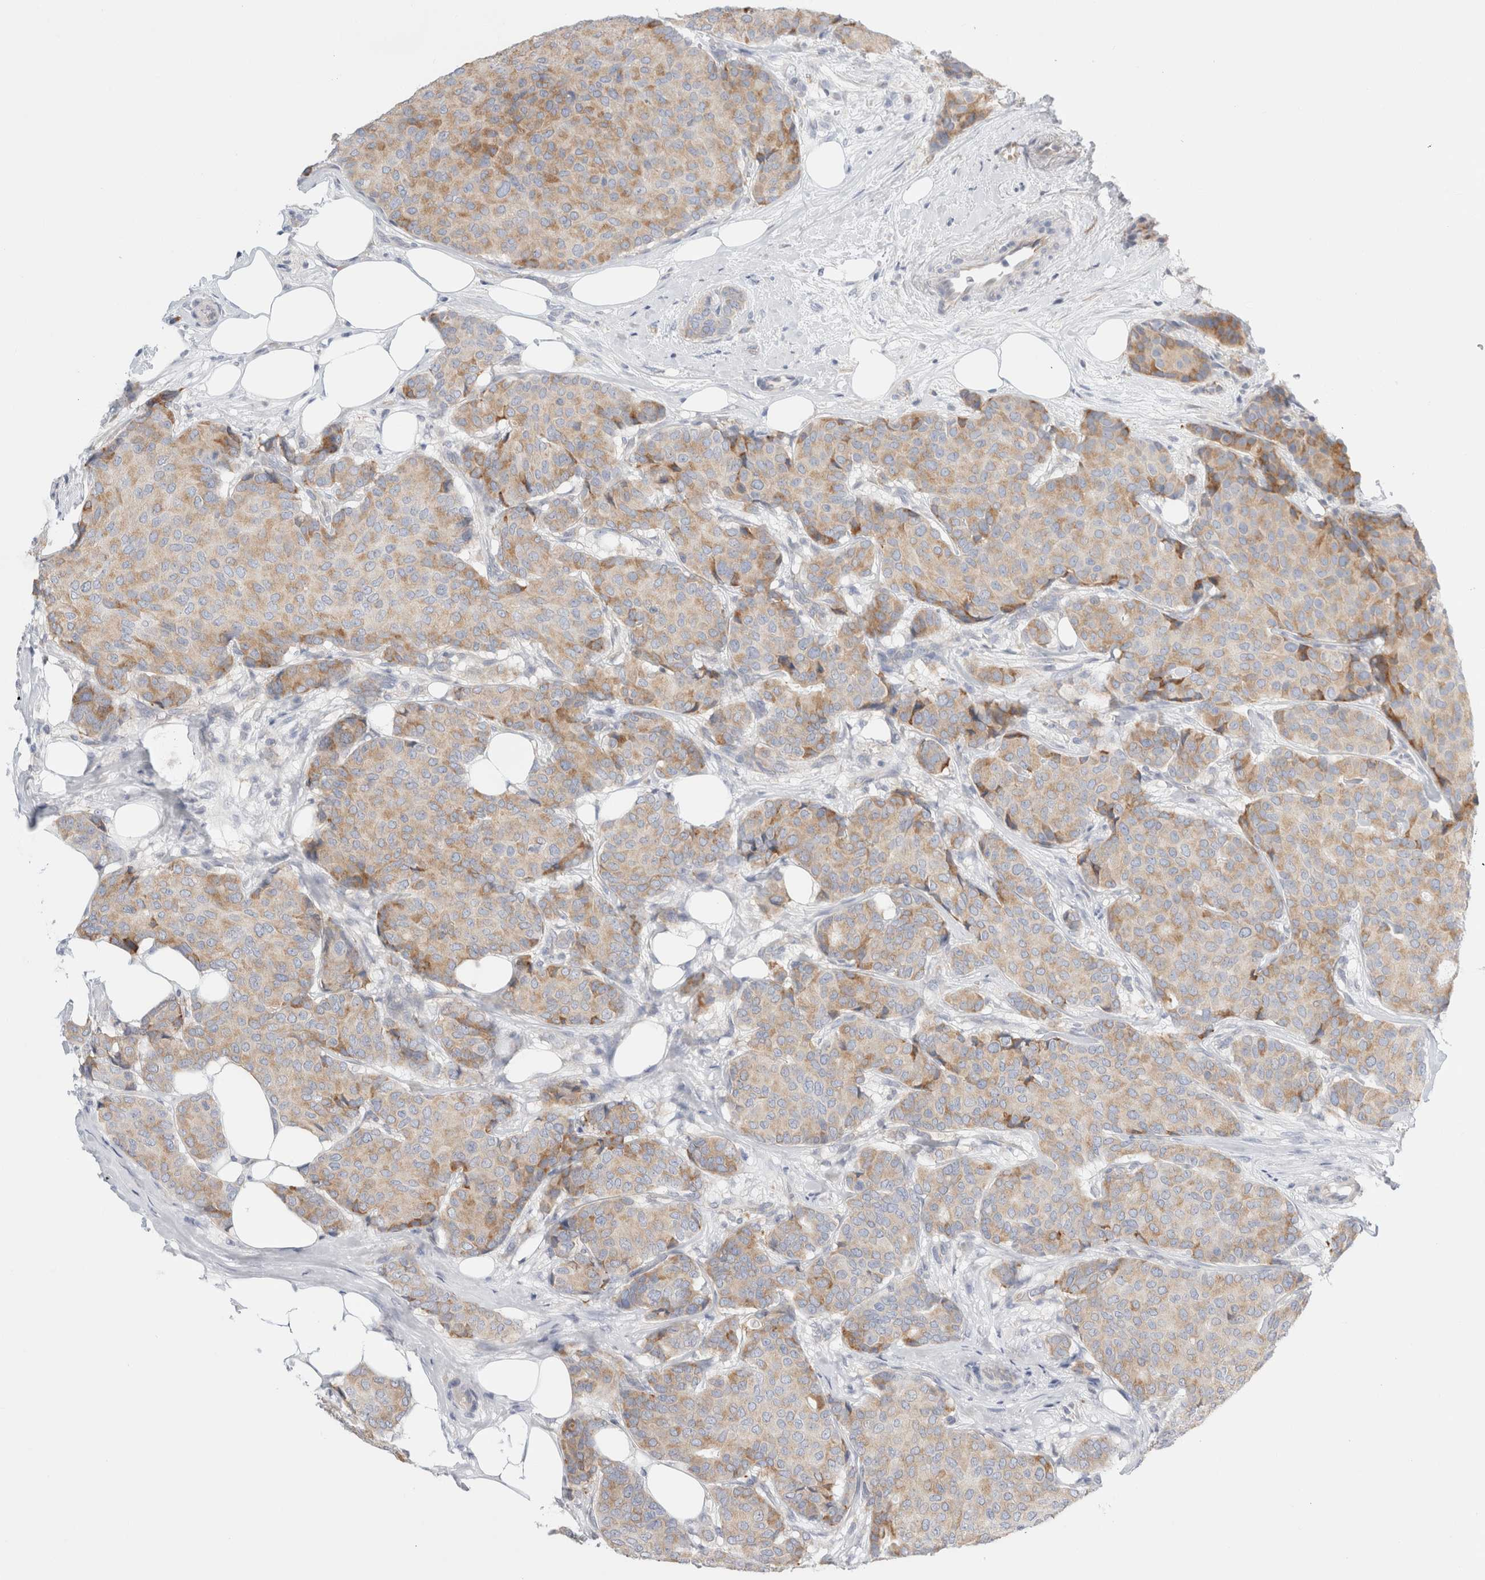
{"staining": {"intensity": "weak", "quantity": ">75%", "location": "cytoplasmic/membranous"}, "tissue": "breast cancer", "cell_type": "Tumor cells", "image_type": "cancer", "snomed": [{"axis": "morphology", "description": "Duct carcinoma"}, {"axis": "topography", "description": "Breast"}], "caption": "A high-resolution image shows immunohistochemistry (IHC) staining of breast cancer, which demonstrates weak cytoplasmic/membranous positivity in about >75% of tumor cells. The staining was performed using DAB (3,3'-diaminobenzidine) to visualize the protein expression in brown, while the nuclei were stained in blue with hematoxylin (Magnification: 20x).", "gene": "CSK", "patient": {"sex": "female", "age": 75}}